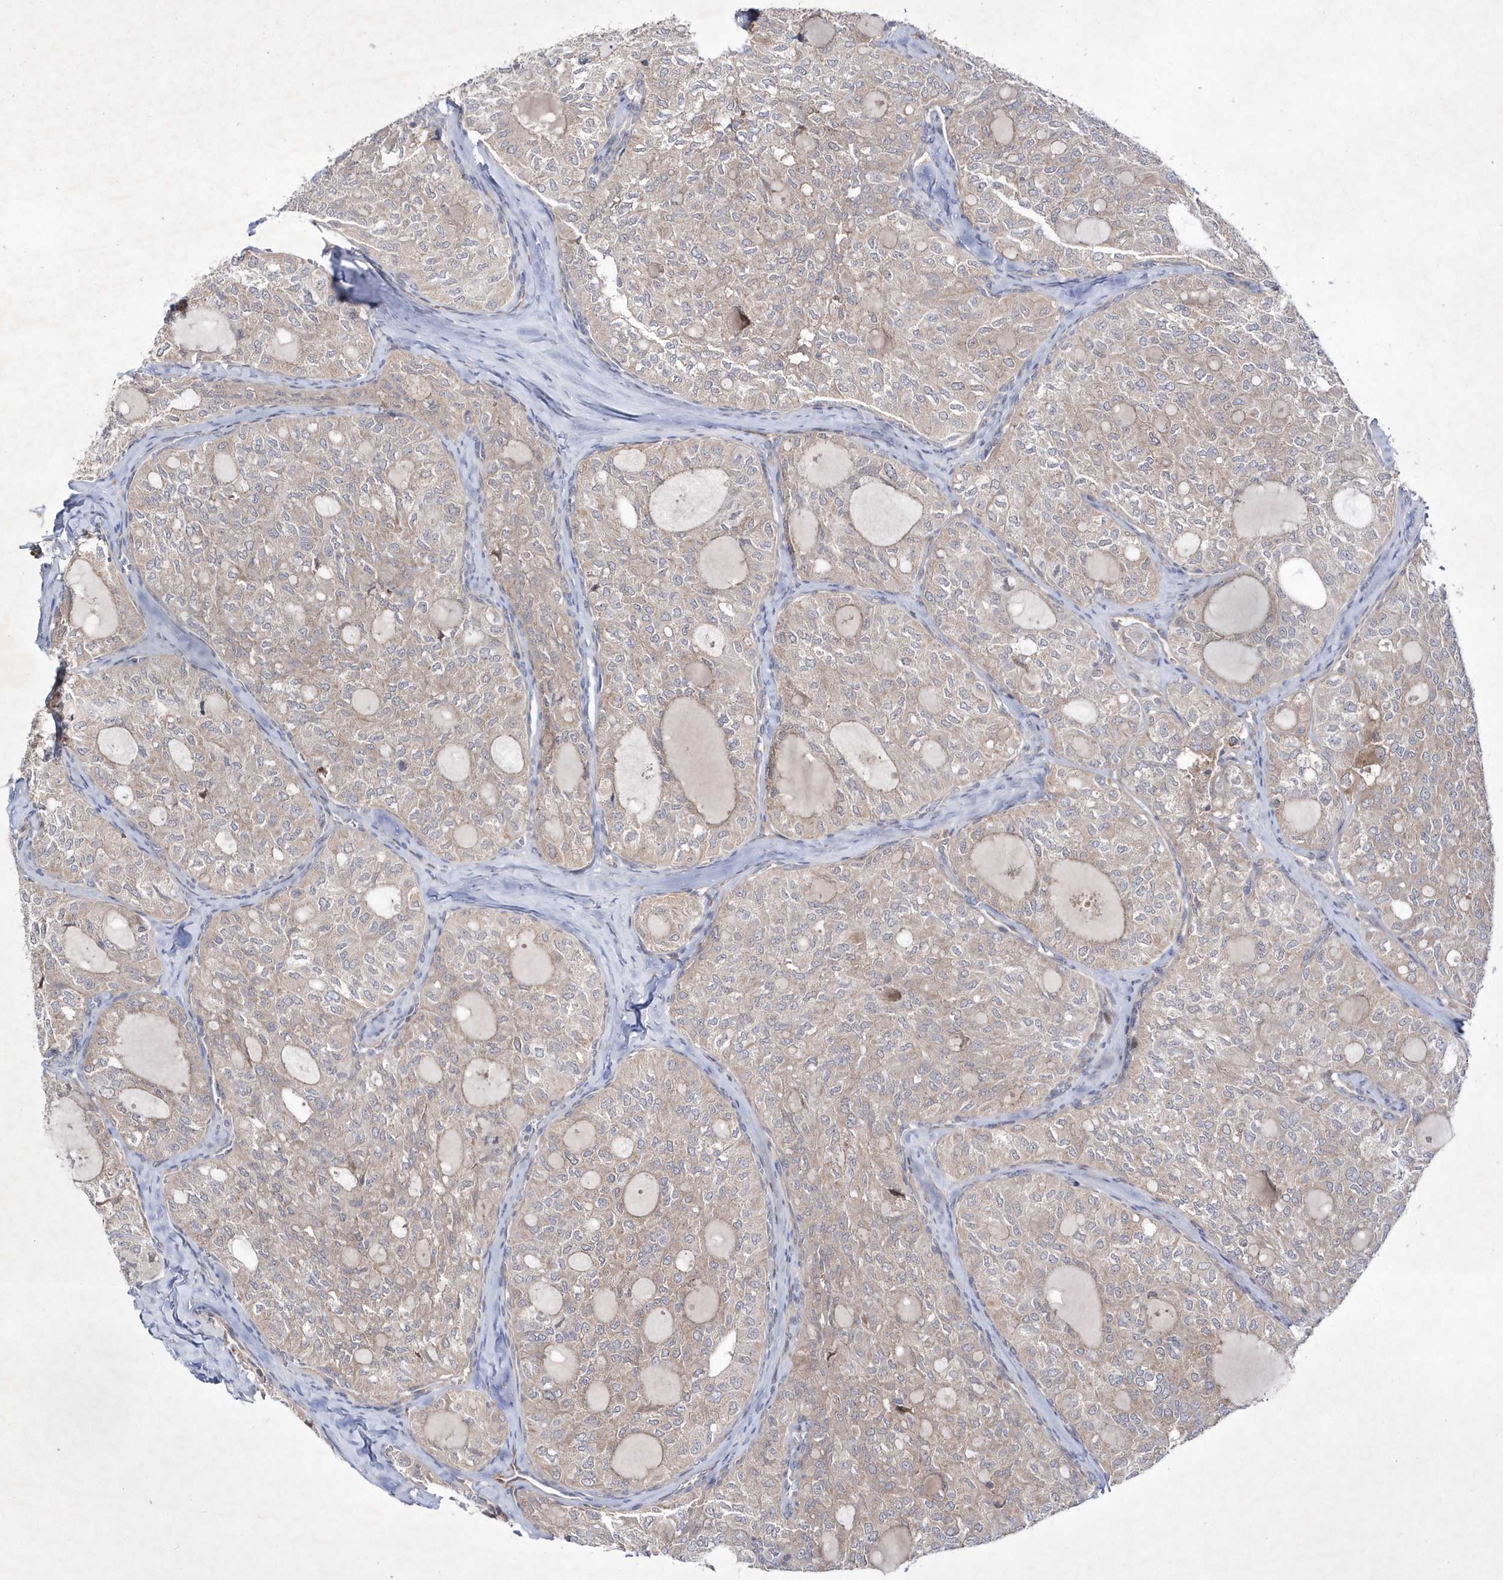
{"staining": {"intensity": "negative", "quantity": "none", "location": "none"}, "tissue": "thyroid cancer", "cell_type": "Tumor cells", "image_type": "cancer", "snomed": [{"axis": "morphology", "description": "Follicular adenoma carcinoma, NOS"}, {"axis": "topography", "description": "Thyroid gland"}], "caption": "Protein analysis of thyroid cancer (follicular adenoma carcinoma) shows no significant staining in tumor cells. (DAB (3,3'-diaminobenzidine) immunohistochemistry (IHC) visualized using brightfield microscopy, high magnification).", "gene": "DSPP", "patient": {"sex": "male", "age": 75}}